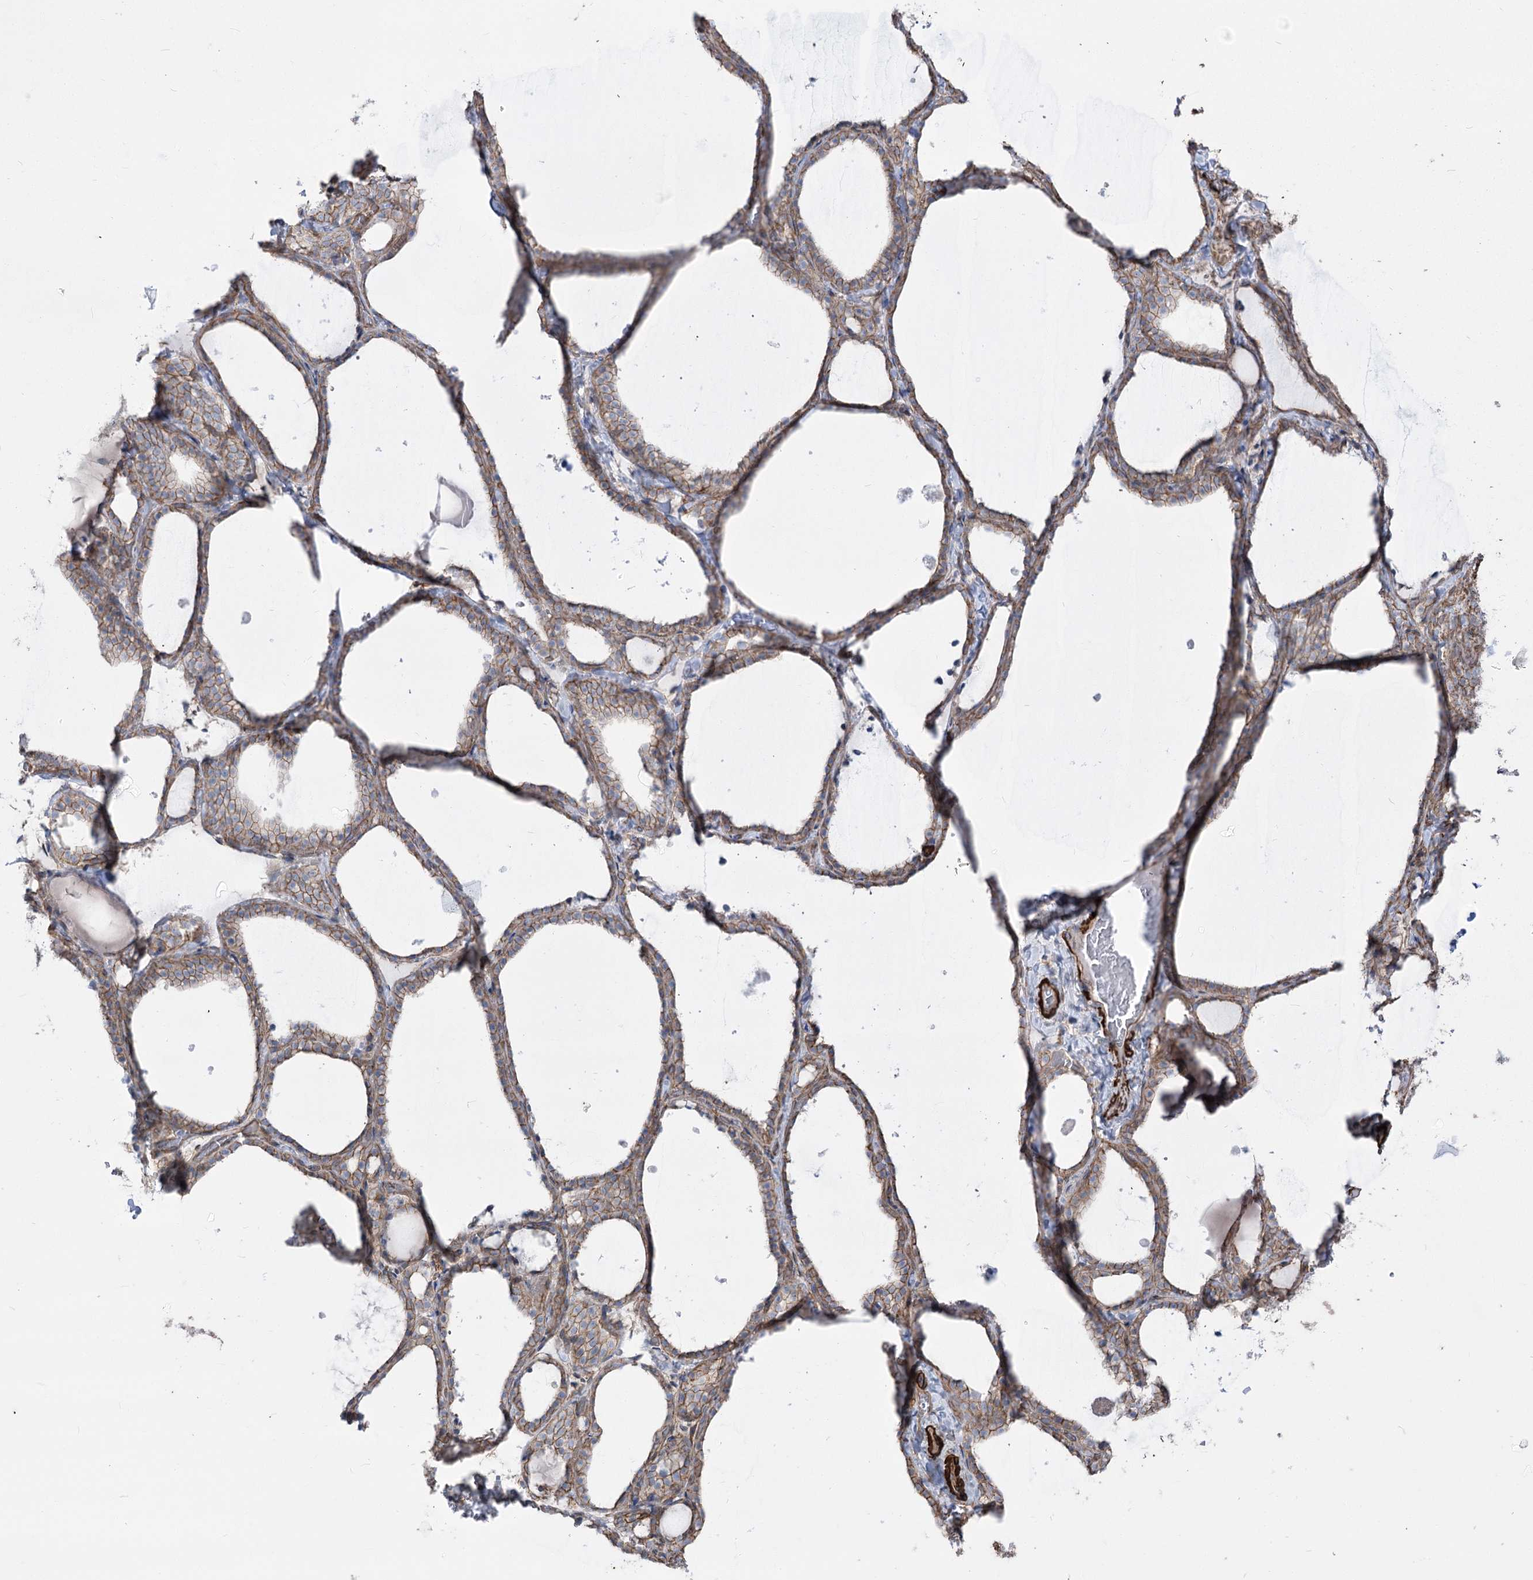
{"staining": {"intensity": "moderate", "quantity": ">75%", "location": "cytoplasmic/membranous"}, "tissue": "thyroid gland", "cell_type": "Glandular cells", "image_type": "normal", "snomed": [{"axis": "morphology", "description": "Normal tissue, NOS"}, {"axis": "topography", "description": "Thyroid gland"}], "caption": "An immunohistochemistry image of unremarkable tissue is shown. Protein staining in brown labels moderate cytoplasmic/membranous positivity in thyroid gland within glandular cells.", "gene": "PLEKHA5", "patient": {"sex": "female", "age": 22}}